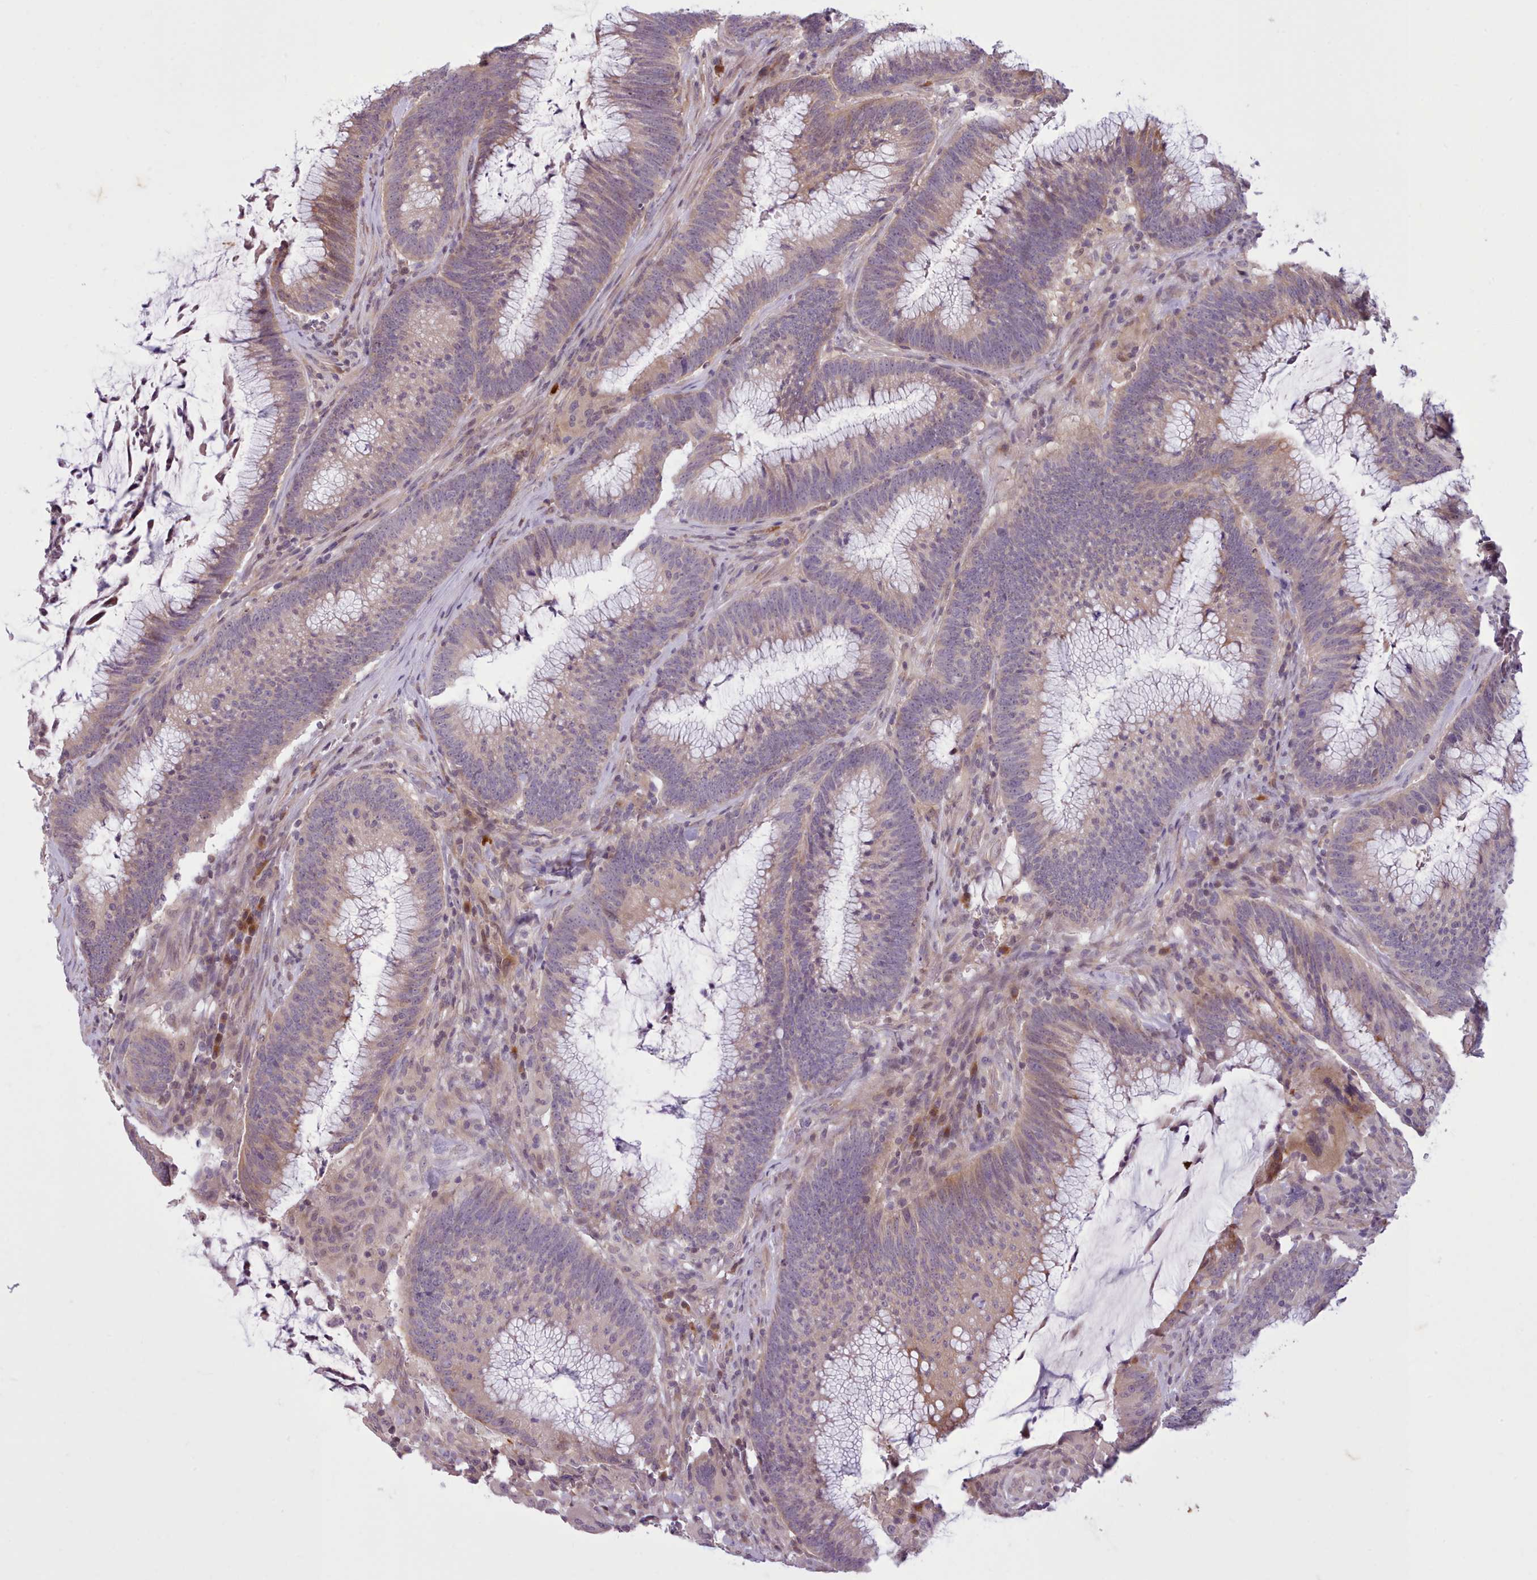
{"staining": {"intensity": "moderate", "quantity": "<25%", "location": "cytoplasmic/membranous"}, "tissue": "colorectal cancer", "cell_type": "Tumor cells", "image_type": "cancer", "snomed": [{"axis": "morphology", "description": "Adenocarcinoma, NOS"}, {"axis": "topography", "description": "Rectum"}], "caption": "About <25% of tumor cells in colorectal adenocarcinoma demonstrate moderate cytoplasmic/membranous protein expression as visualized by brown immunohistochemical staining.", "gene": "NMRK1", "patient": {"sex": "female", "age": 77}}